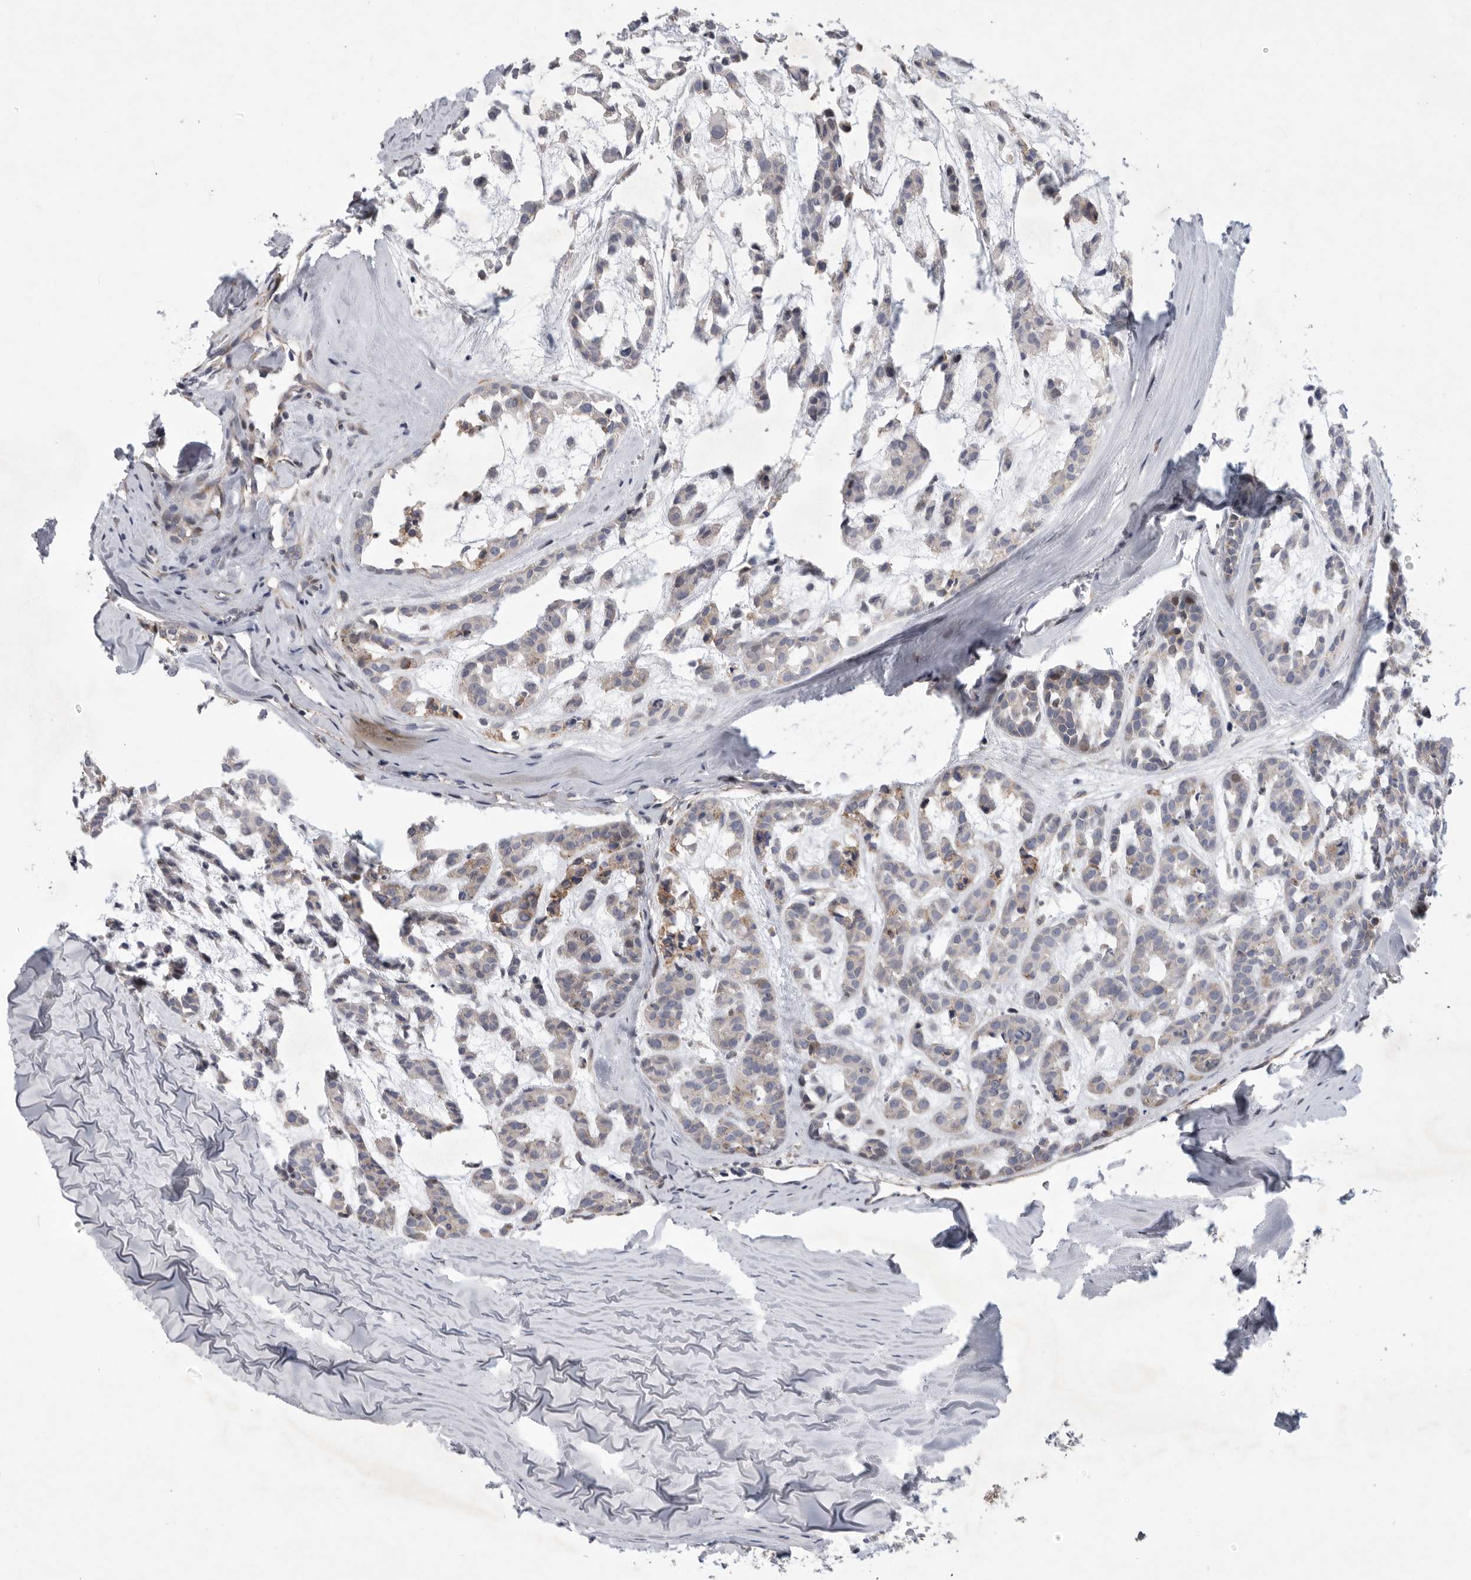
{"staining": {"intensity": "negative", "quantity": "none", "location": "none"}, "tissue": "head and neck cancer", "cell_type": "Tumor cells", "image_type": "cancer", "snomed": [{"axis": "morphology", "description": "Adenocarcinoma, NOS"}, {"axis": "morphology", "description": "Adenoma, NOS"}, {"axis": "topography", "description": "Head-Neck"}], "caption": "Adenocarcinoma (head and neck) stained for a protein using immunohistochemistry (IHC) displays no positivity tumor cells.", "gene": "MPZL1", "patient": {"sex": "female", "age": 55}}